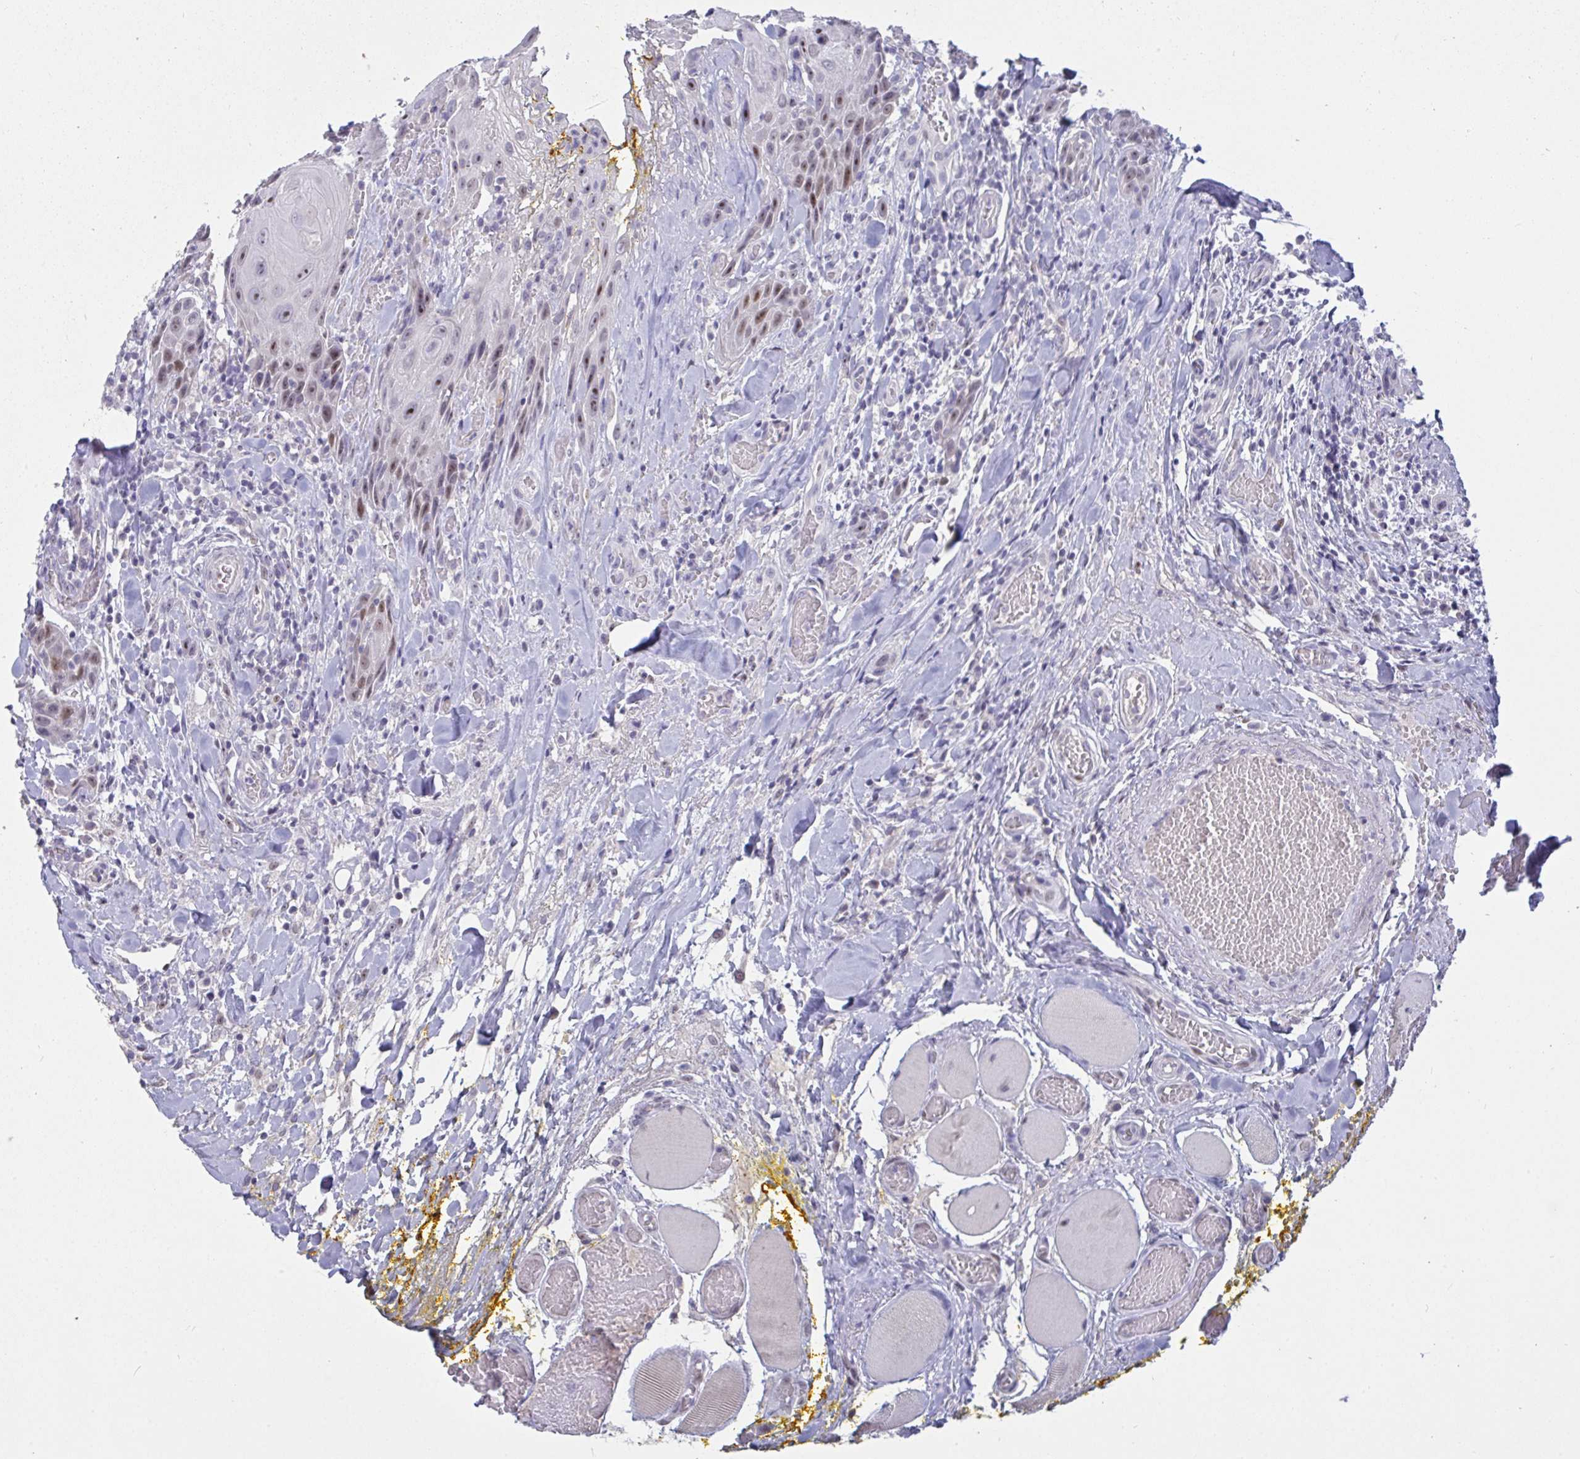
{"staining": {"intensity": "moderate", "quantity": "25%-75%", "location": "nuclear"}, "tissue": "head and neck cancer", "cell_type": "Tumor cells", "image_type": "cancer", "snomed": [{"axis": "morphology", "description": "Squamous cell carcinoma, NOS"}, {"axis": "topography", "description": "Oral tissue"}, {"axis": "topography", "description": "Head-Neck"}], "caption": "Protein staining of squamous cell carcinoma (head and neck) tissue reveals moderate nuclear staining in about 25%-75% of tumor cells. The protein is stained brown, and the nuclei are stained in blue (DAB IHC with brightfield microscopy, high magnification).", "gene": "MYC", "patient": {"sex": "male", "age": 49}}